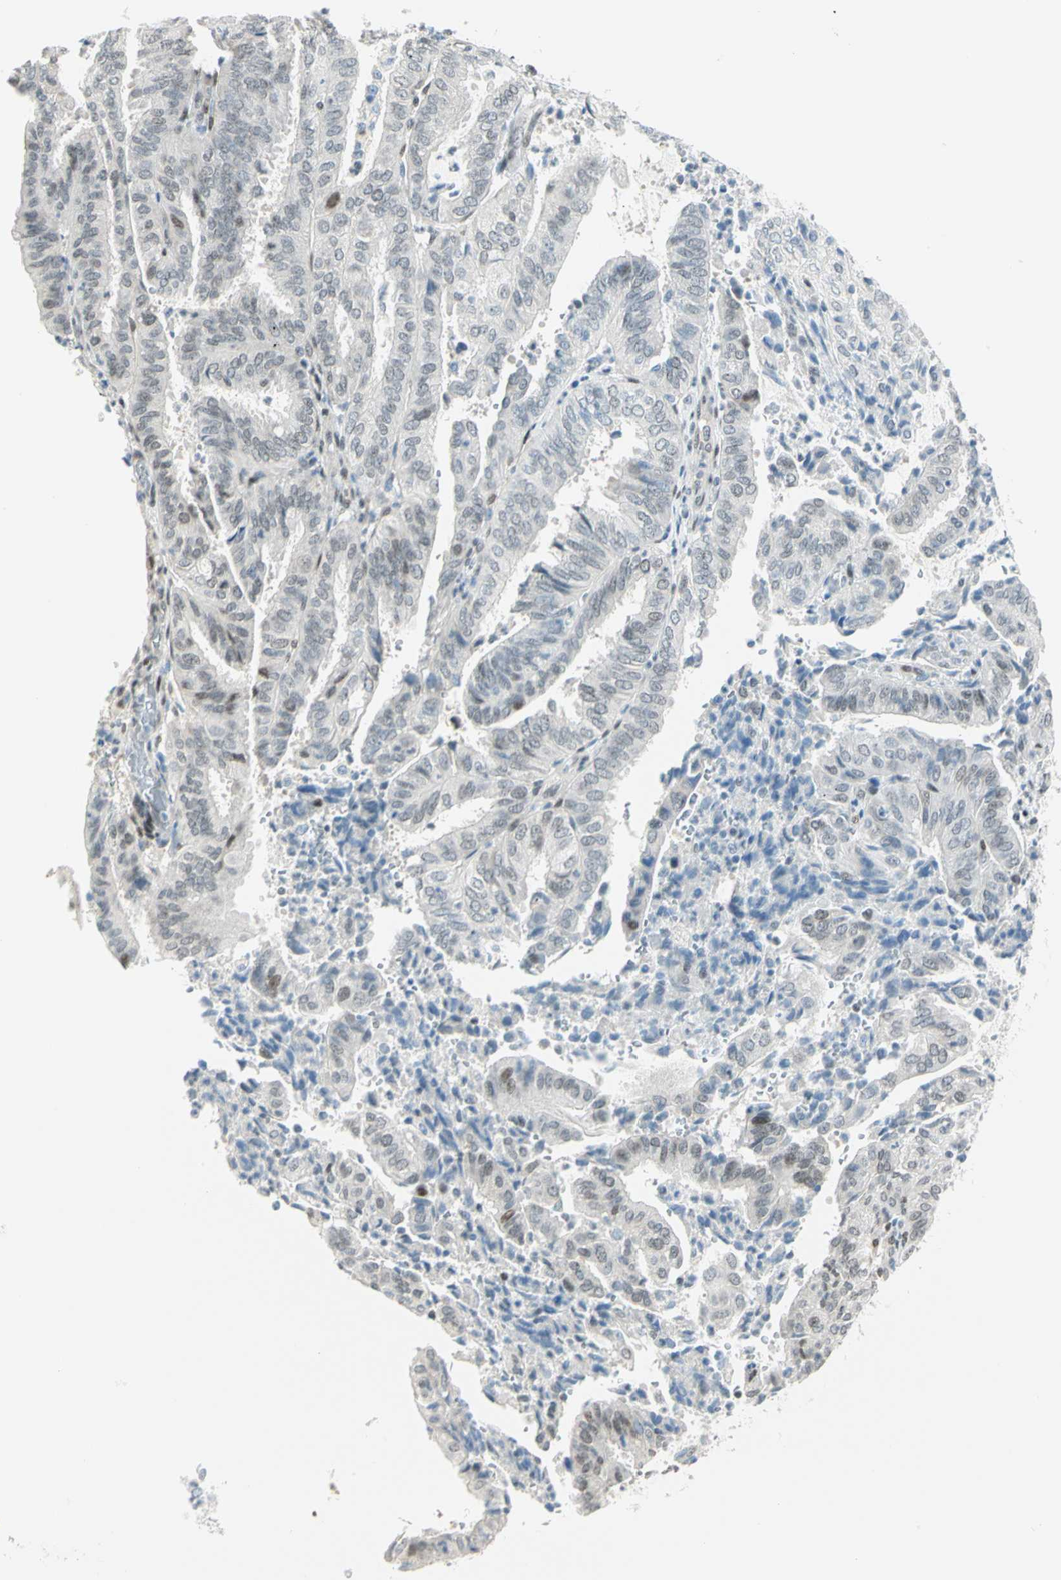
{"staining": {"intensity": "weak", "quantity": "<25%", "location": "nuclear"}, "tissue": "endometrial cancer", "cell_type": "Tumor cells", "image_type": "cancer", "snomed": [{"axis": "morphology", "description": "Adenocarcinoma, NOS"}, {"axis": "topography", "description": "Uterus"}], "caption": "The immunohistochemistry (IHC) micrograph has no significant positivity in tumor cells of endometrial adenocarcinoma tissue.", "gene": "PKNOX1", "patient": {"sex": "female", "age": 60}}